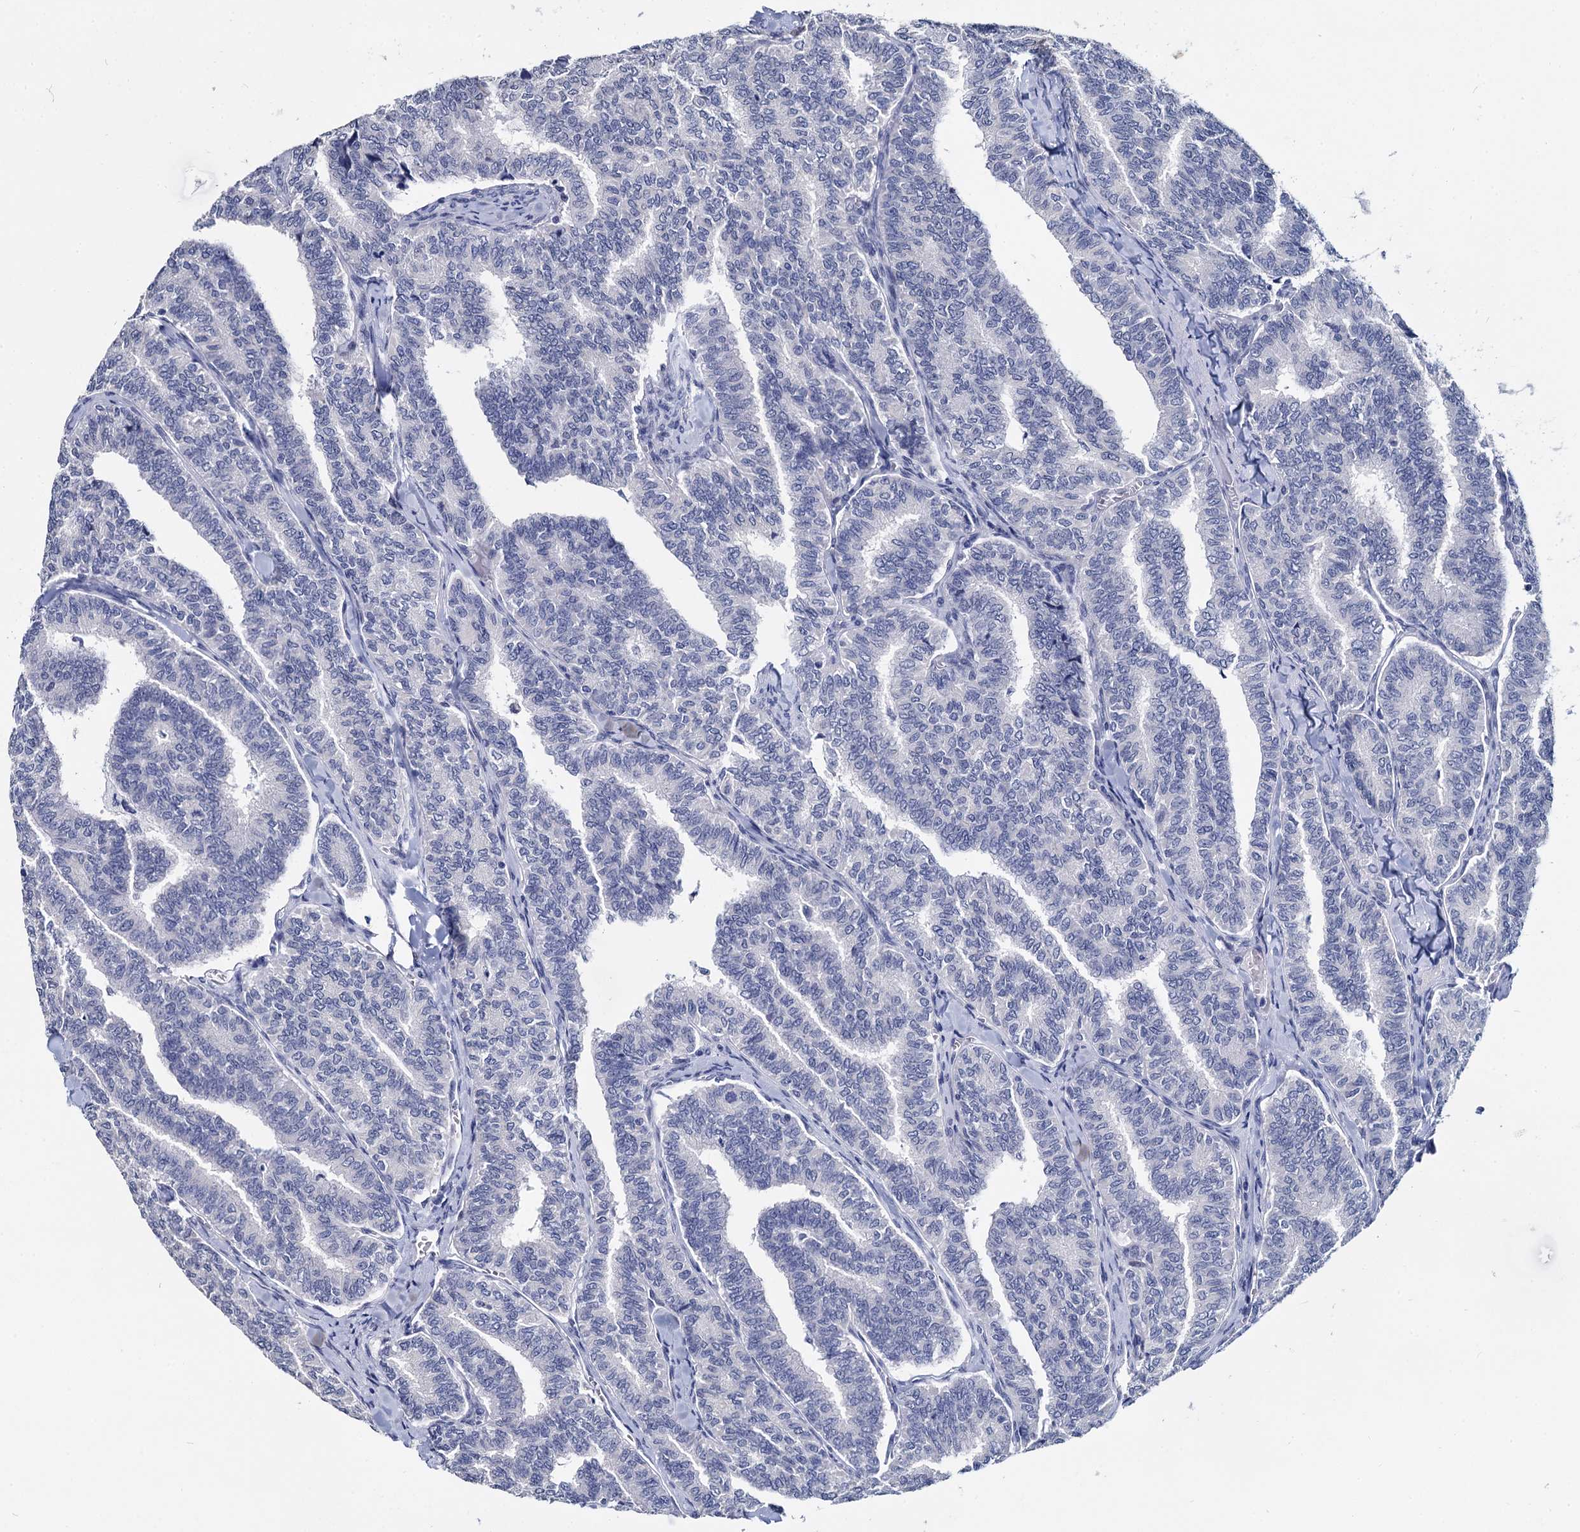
{"staining": {"intensity": "negative", "quantity": "none", "location": "none"}, "tissue": "thyroid cancer", "cell_type": "Tumor cells", "image_type": "cancer", "snomed": [{"axis": "morphology", "description": "Papillary adenocarcinoma, NOS"}, {"axis": "topography", "description": "Thyroid gland"}], "caption": "This is a image of immunohistochemistry staining of thyroid cancer, which shows no staining in tumor cells. The staining is performed using DAB (3,3'-diaminobenzidine) brown chromogen with nuclei counter-stained in using hematoxylin.", "gene": "MAGEA4", "patient": {"sex": "female", "age": 35}}